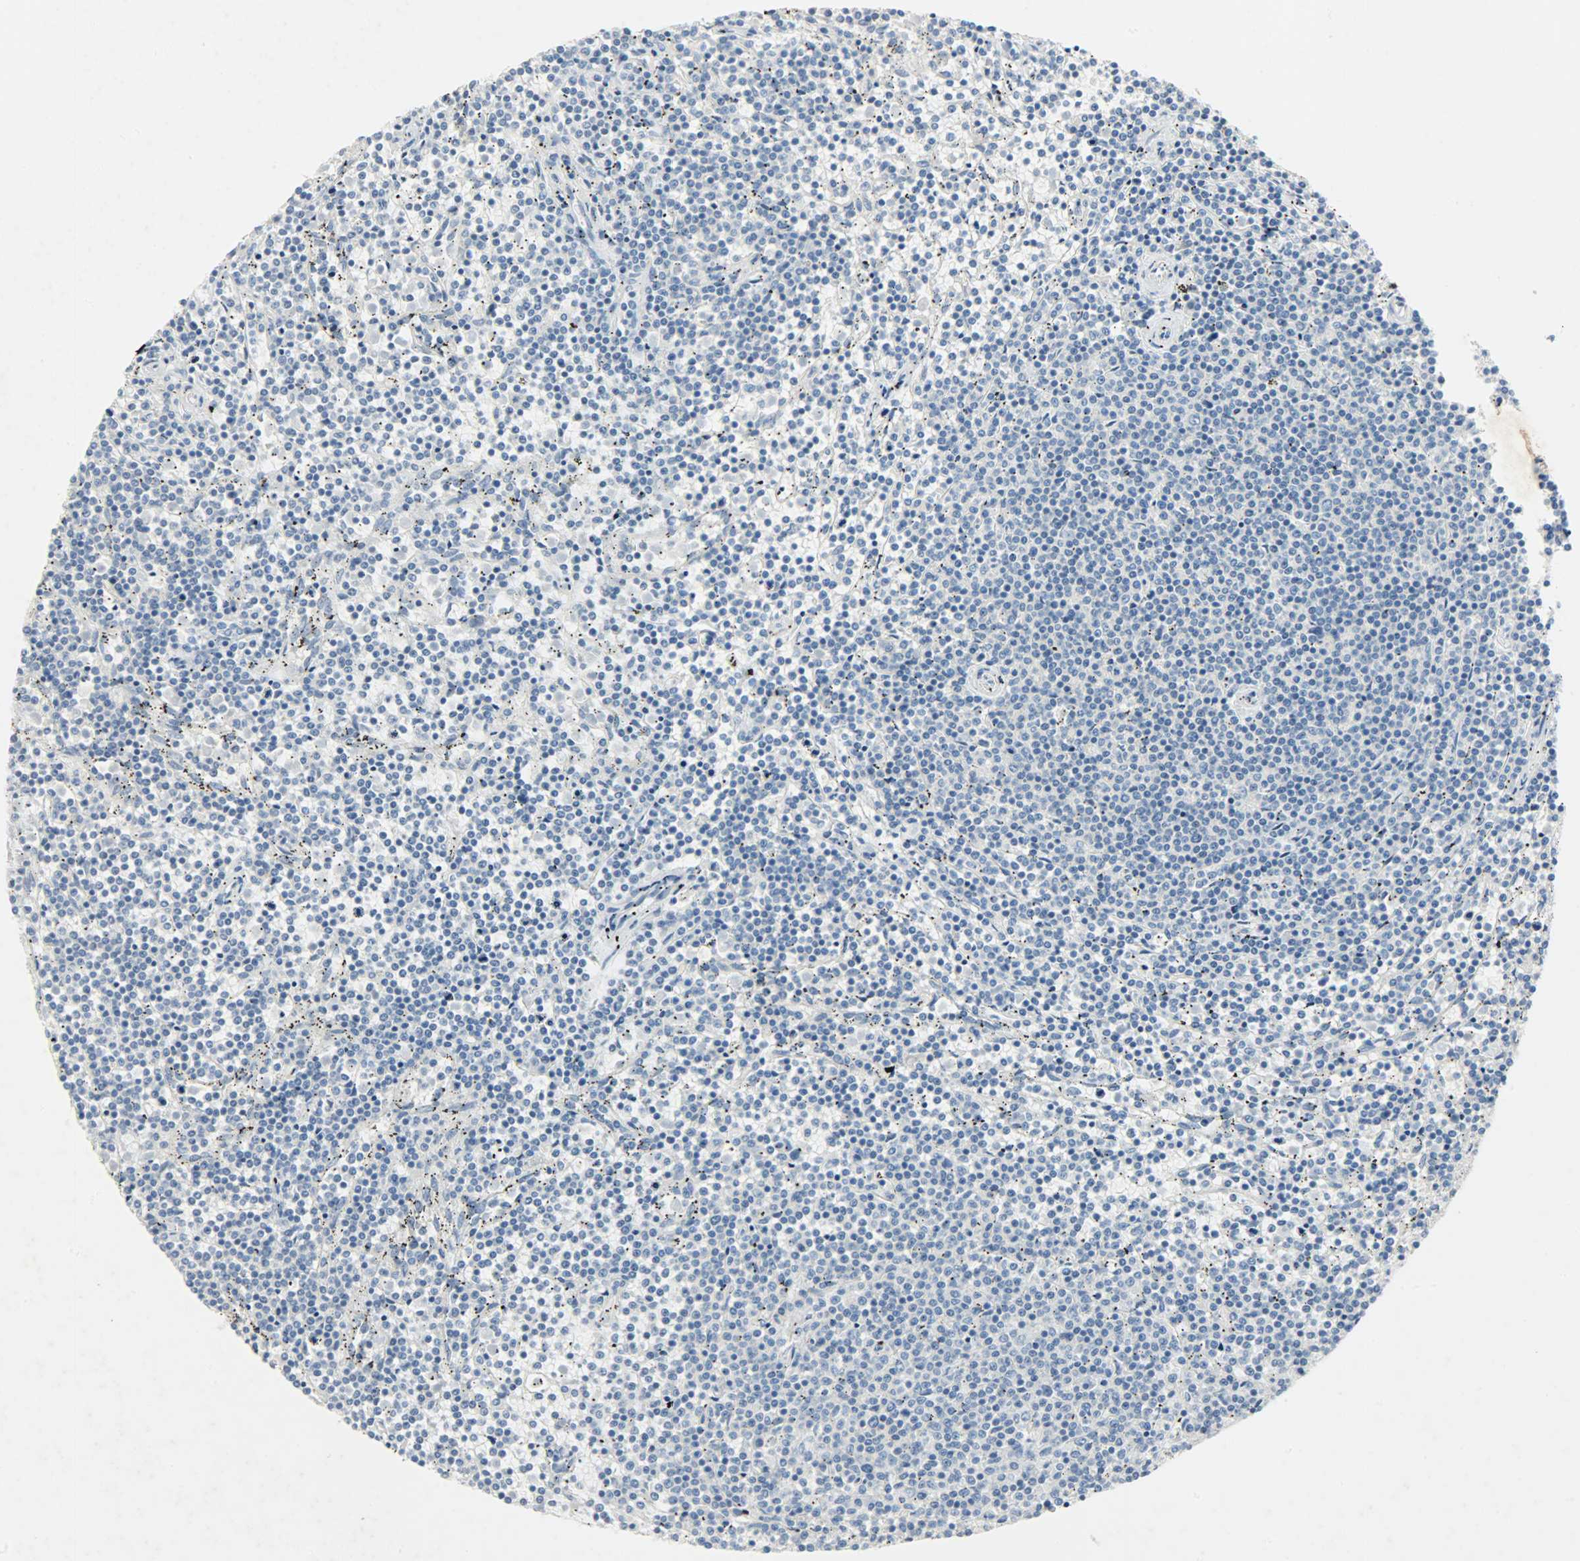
{"staining": {"intensity": "negative", "quantity": "none", "location": "none"}, "tissue": "lymphoma", "cell_type": "Tumor cells", "image_type": "cancer", "snomed": [{"axis": "morphology", "description": "Malignant lymphoma, non-Hodgkin's type, Low grade"}, {"axis": "topography", "description": "Spleen"}], "caption": "An IHC photomicrograph of malignant lymphoma, non-Hodgkin's type (low-grade) is shown. There is no staining in tumor cells of malignant lymphoma, non-Hodgkin's type (low-grade).", "gene": "PROM1", "patient": {"sex": "female", "age": 50}}